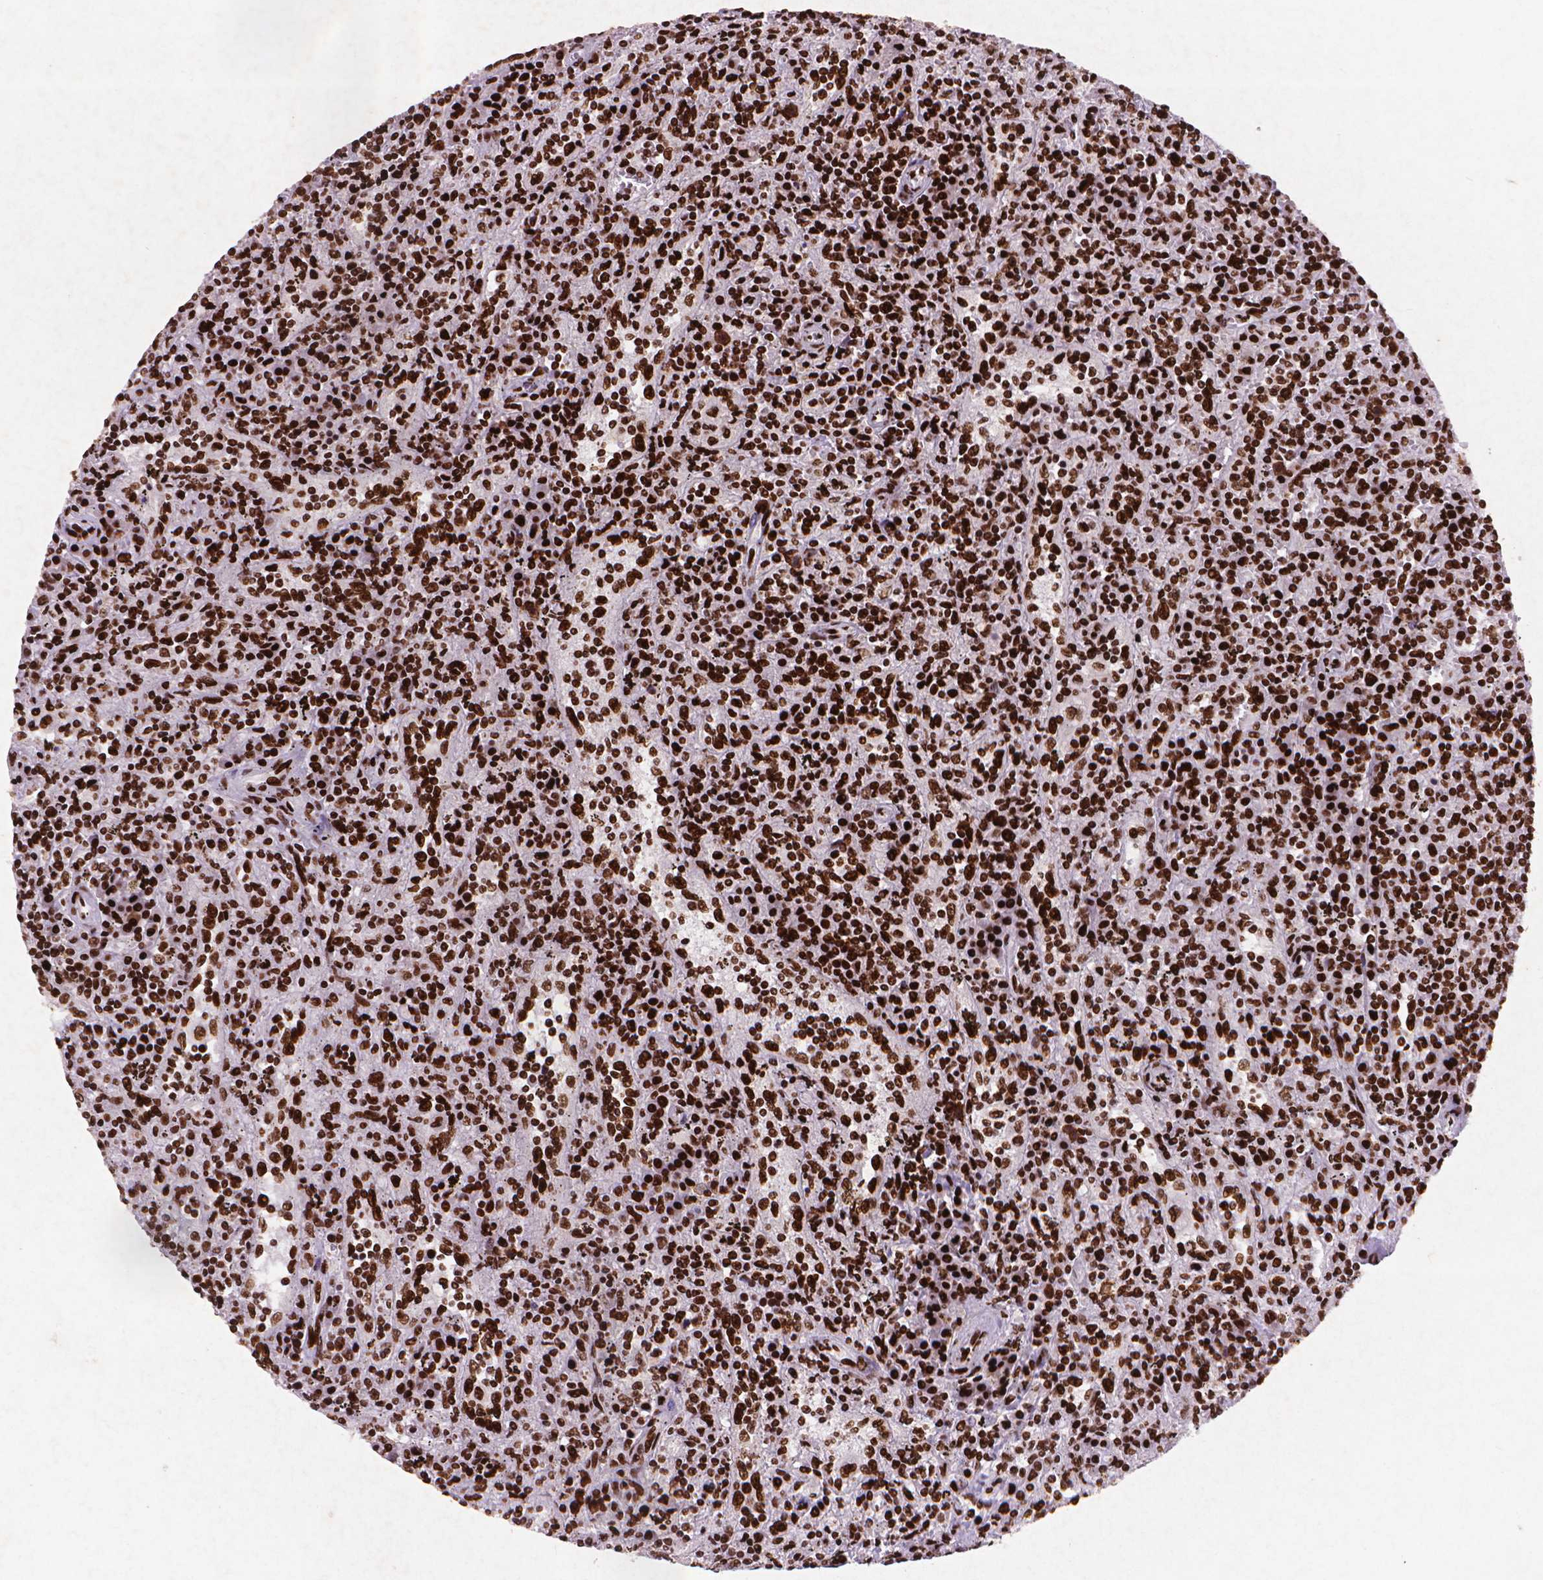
{"staining": {"intensity": "strong", "quantity": ">75%", "location": "nuclear"}, "tissue": "lymphoma", "cell_type": "Tumor cells", "image_type": "cancer", "snomed": [{"axis": "morphology", "description": "Malignant lymphoma, non-Hodgkin's type, Low grade"}, {"axis": "topography", "description": "Spleen"}], "caption": "Strong nuclear expression for a protein is present in about >75% of tumor cells of low-grade malignant lymphoma, non-Hodgkin's type using IHC.", "gene": "CITED2", "patient": {"sex": "male", "age": 62}}